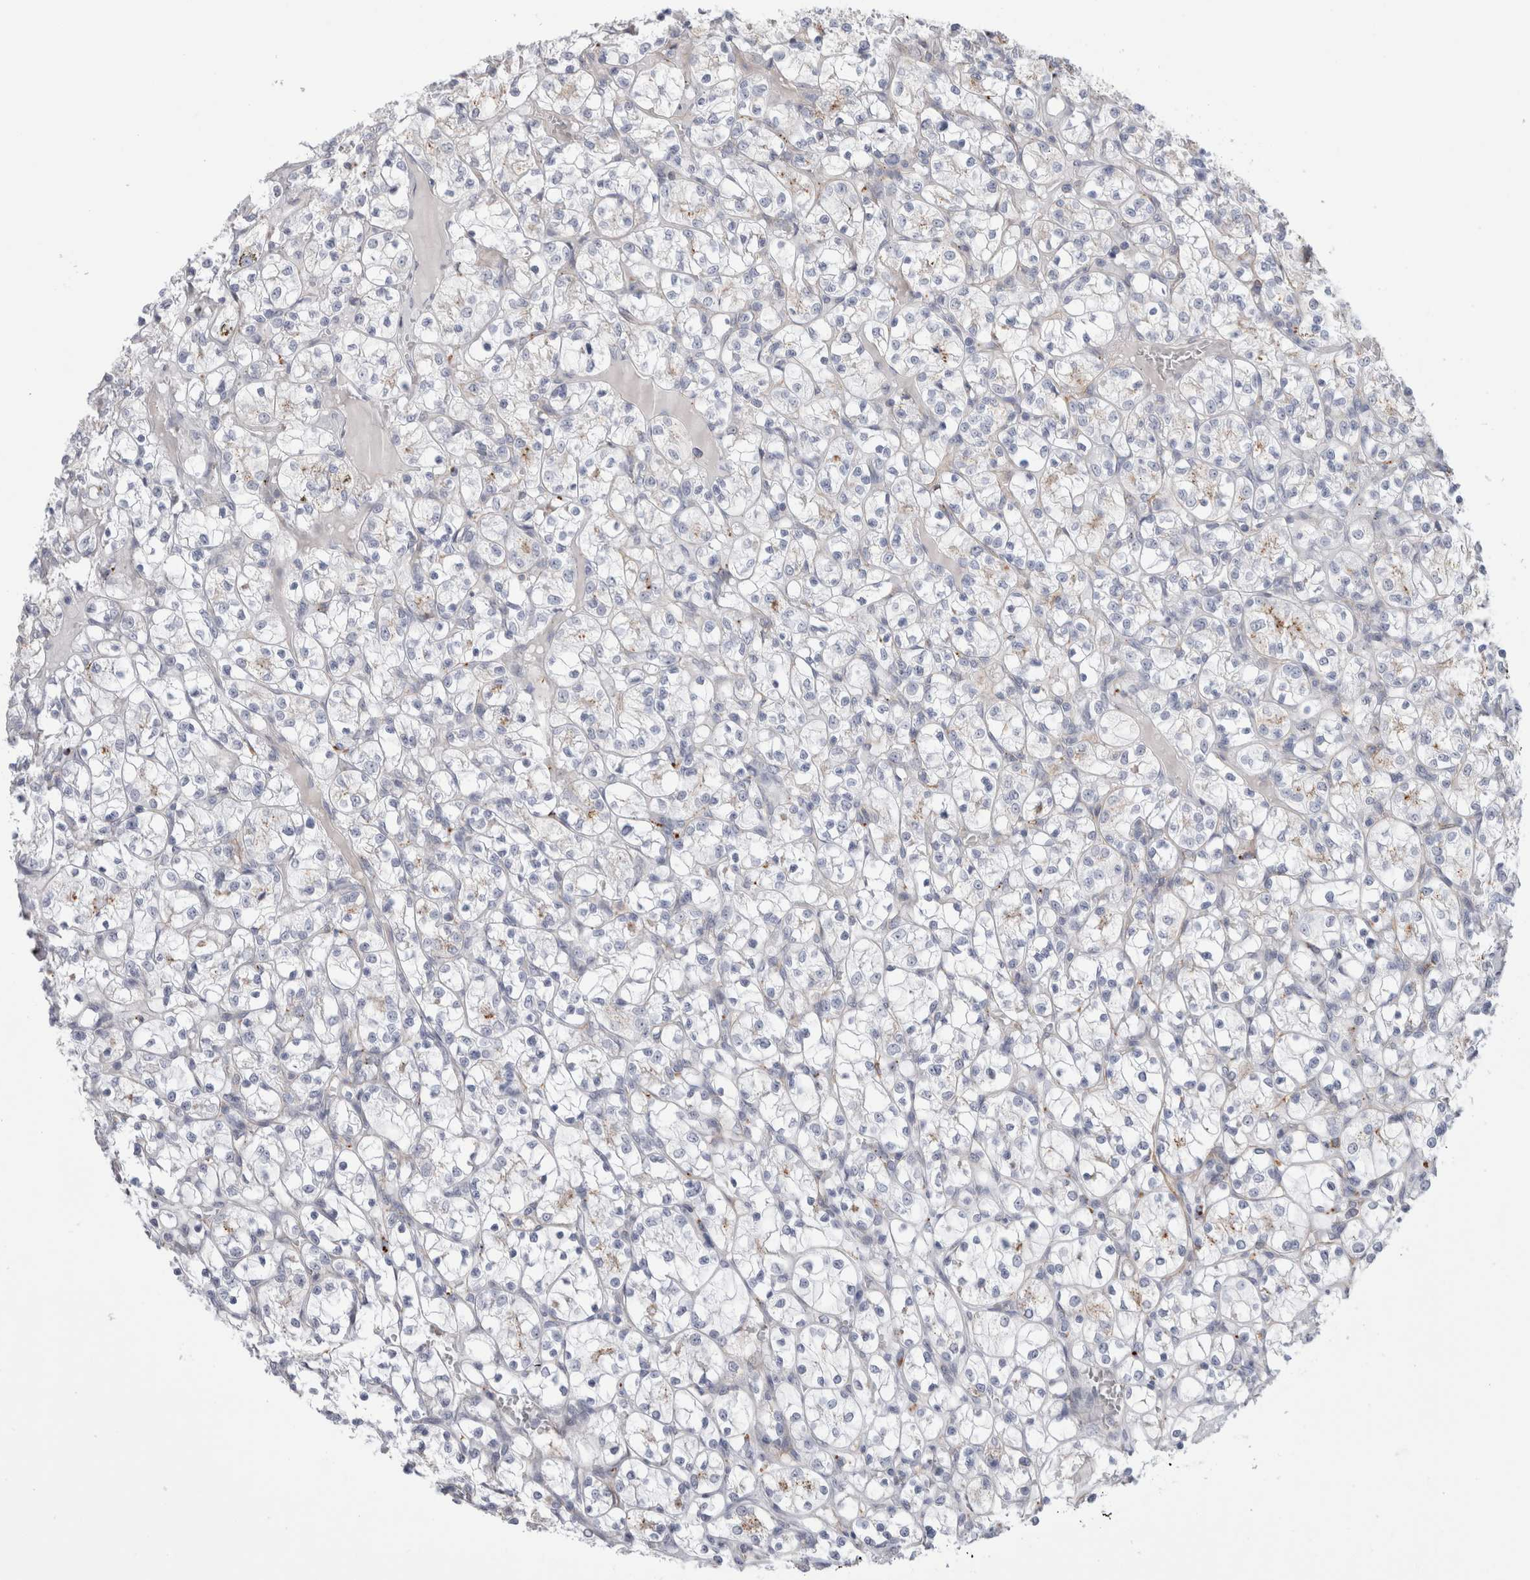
{"staining": {"intensity": "moderate", "quantity": "<25%", "location": "cytoplasmic/membranous"}, "tissue": "renal cancer", "cell_type": "Tumor cells", "image_type": "cancer", "snomed": [{"axis": "morphology", "description": "Adenocarcinoma, NOS"}, {"axis": "topography", "description": "Kidney"}], "caption": "Tumor cells reveal low levels of moderate cytoplasmic/membranous expression in about <25% of cells in renal cancer. (DAB = brown stain, brightfield microscopy at high magnification).", "gene": "ANKMY1", "patient": {"sex": "female", "age": 69}}